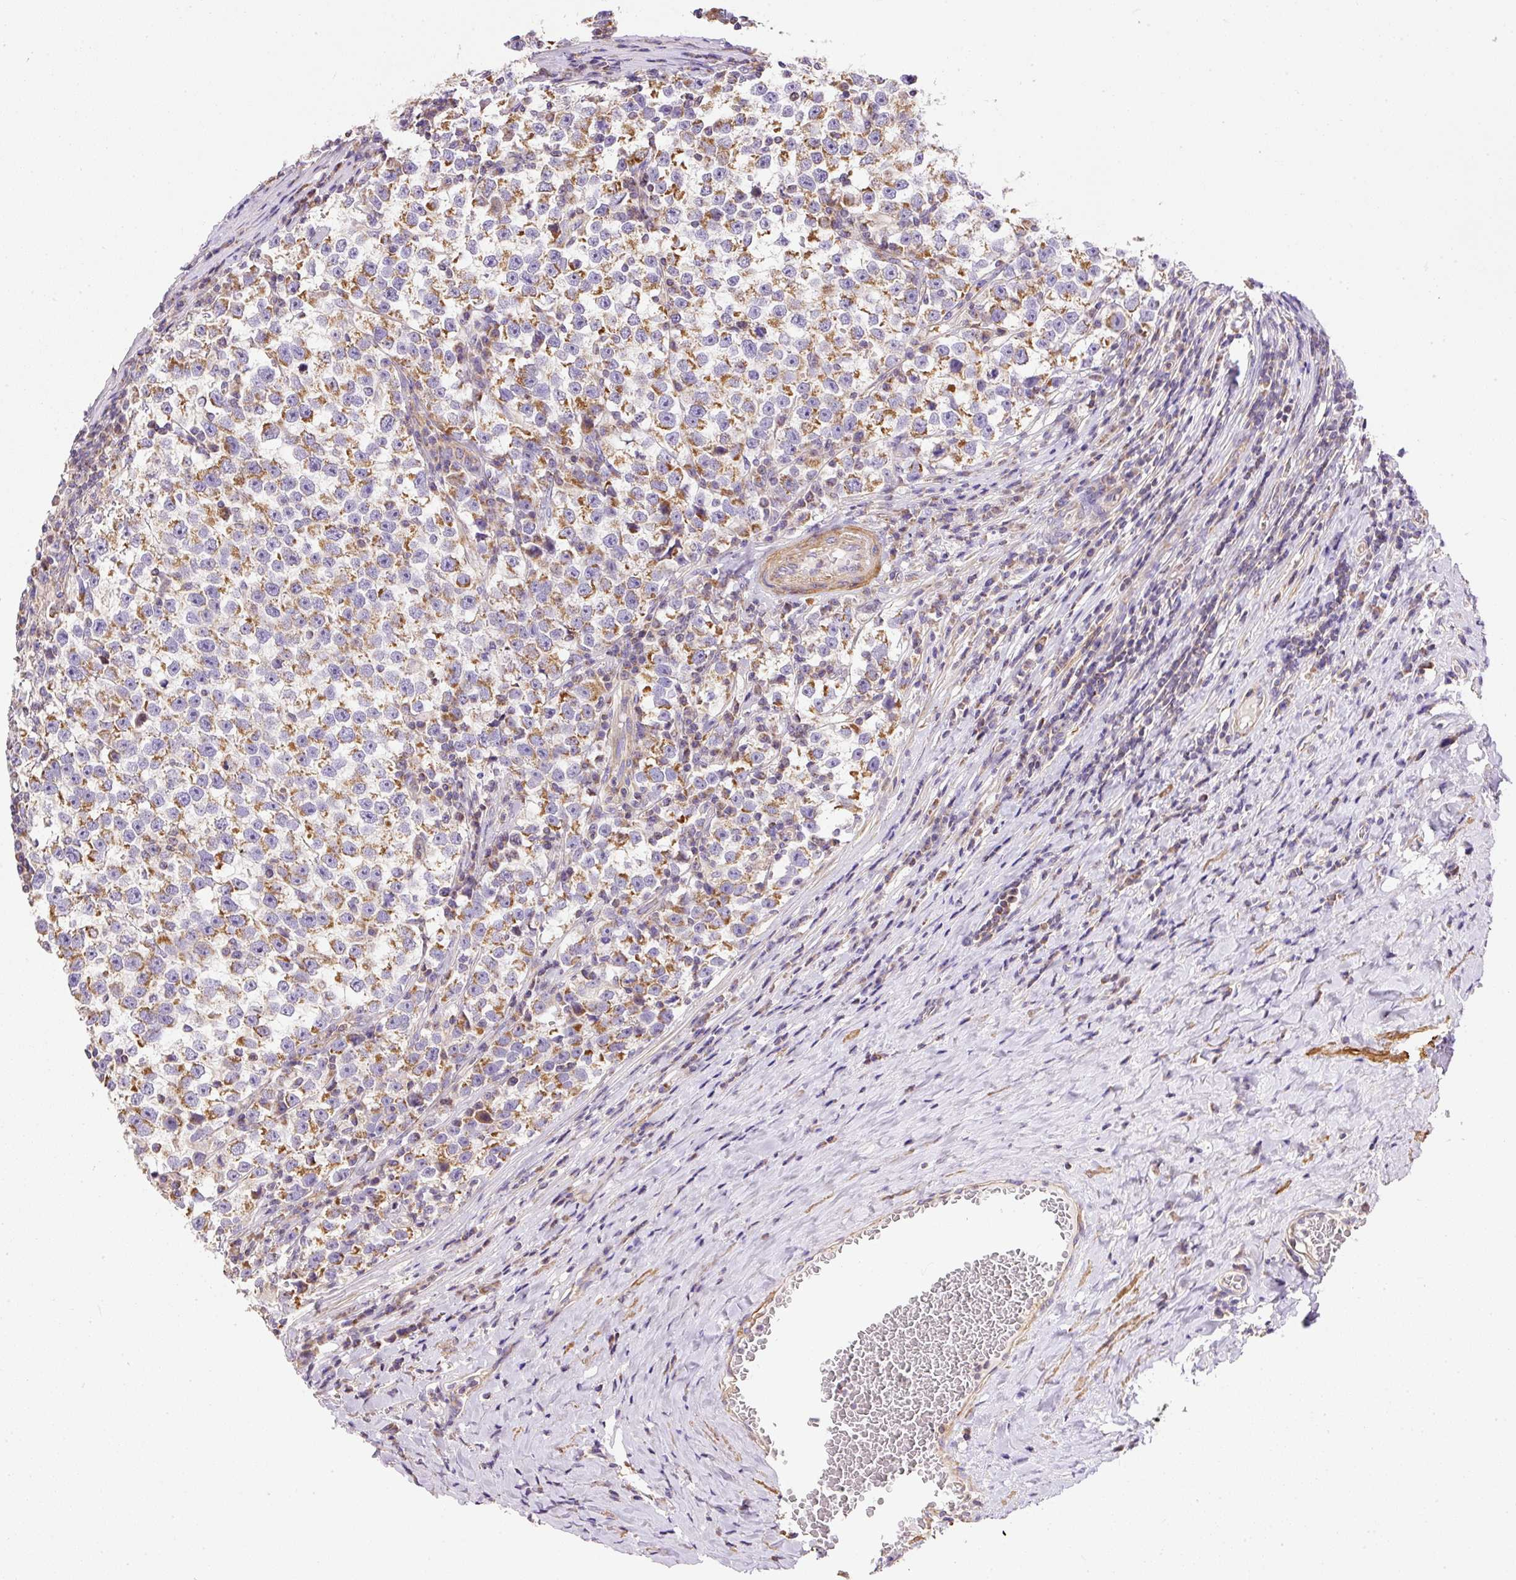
{"staining": {"intensity": "moderate", "quantity": ">75%", "location": "cytoplasmic/membranous"}, "tissue": "testis cancer", "cell_type": "Tumor cells", "image_type": "cancer", "snomed": [{"axis": "morphology", "description": "Normal tissue, NOS"}, {"axis": "morphology", "description": "Seminoma, NOS"}, {"axis": "topography", "description": "Testis"}], "caption": "The image exhibits immunohistochemical staining of testis seminoma. There is moderate cytoplasmic/membranous positivity is seen in about >75% of tumor cells. (DAB IHC, brown staining for protein, blue staining for nuclei).", "gene": "NDUFAF2", "patient": {"sex": "male", "age": 43}}